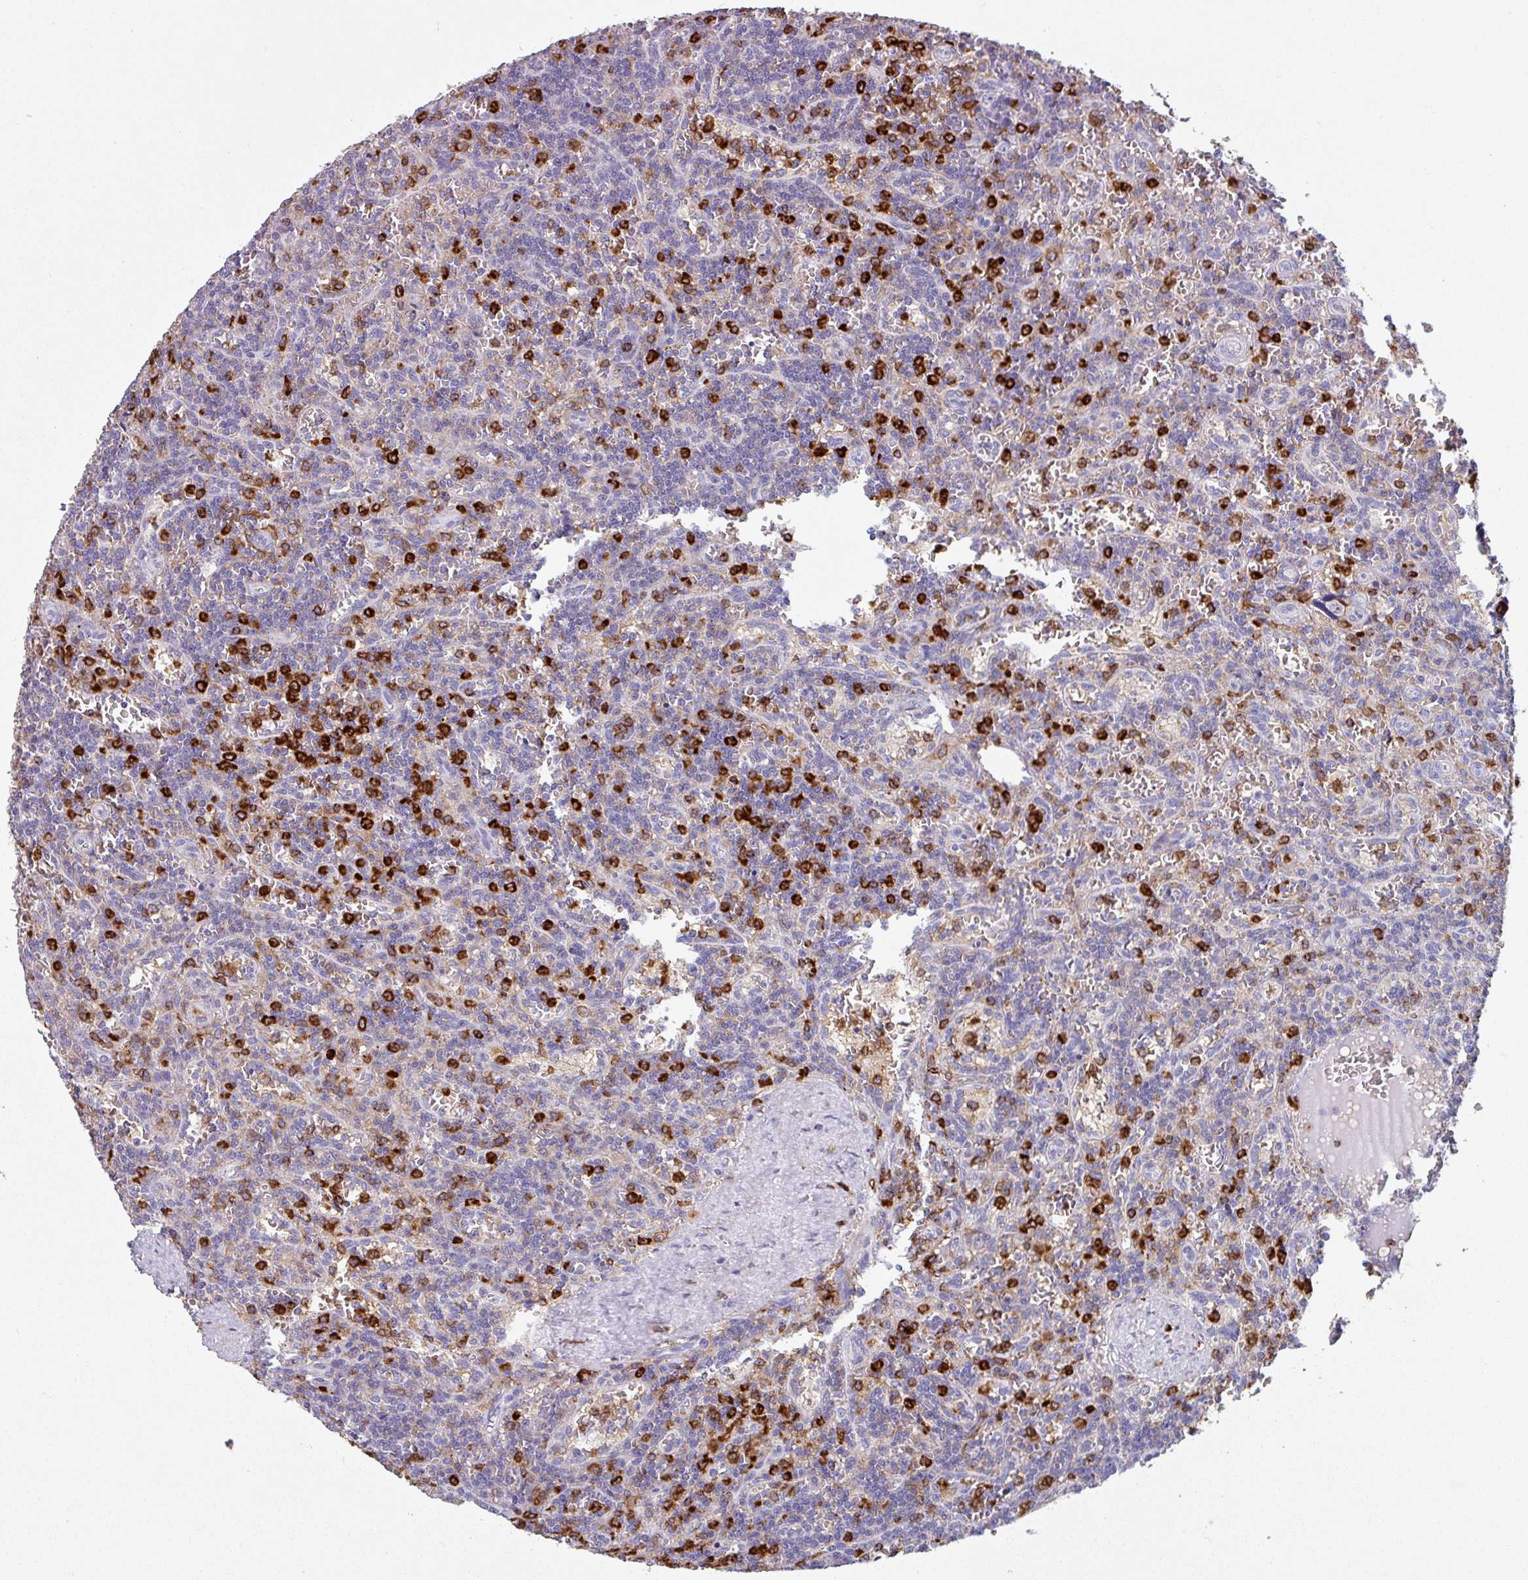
{"staining": {"intensity": "strong", "quantity": "<25%", "location": "cytoplasmic/membranous"}, "tissue": "lymphoma", "cell_type": "Tumor cells", "image_type": "cancer", "snomed": [{"axis": "morphology", "description": "Malignant lymphoma, non-Hodgkin's type, Low grade"}, {"axis": "topography", "description": "Spleen"}], "caption": "Malignant lymphoma, non-Hodgkin's type (low-grade) was stained to show a protein in brown. There is medium levels of strong cytoplasmic/membranous expression in about <25% of tumor cells. The staining was performed using DAB to visualize the protein expression in brown, while the nuclei were stained in blue with hematoxylin (Magnification: 20x).", "gene": "EXOSC5", "patient": {"sex": "male", "age": 73}}